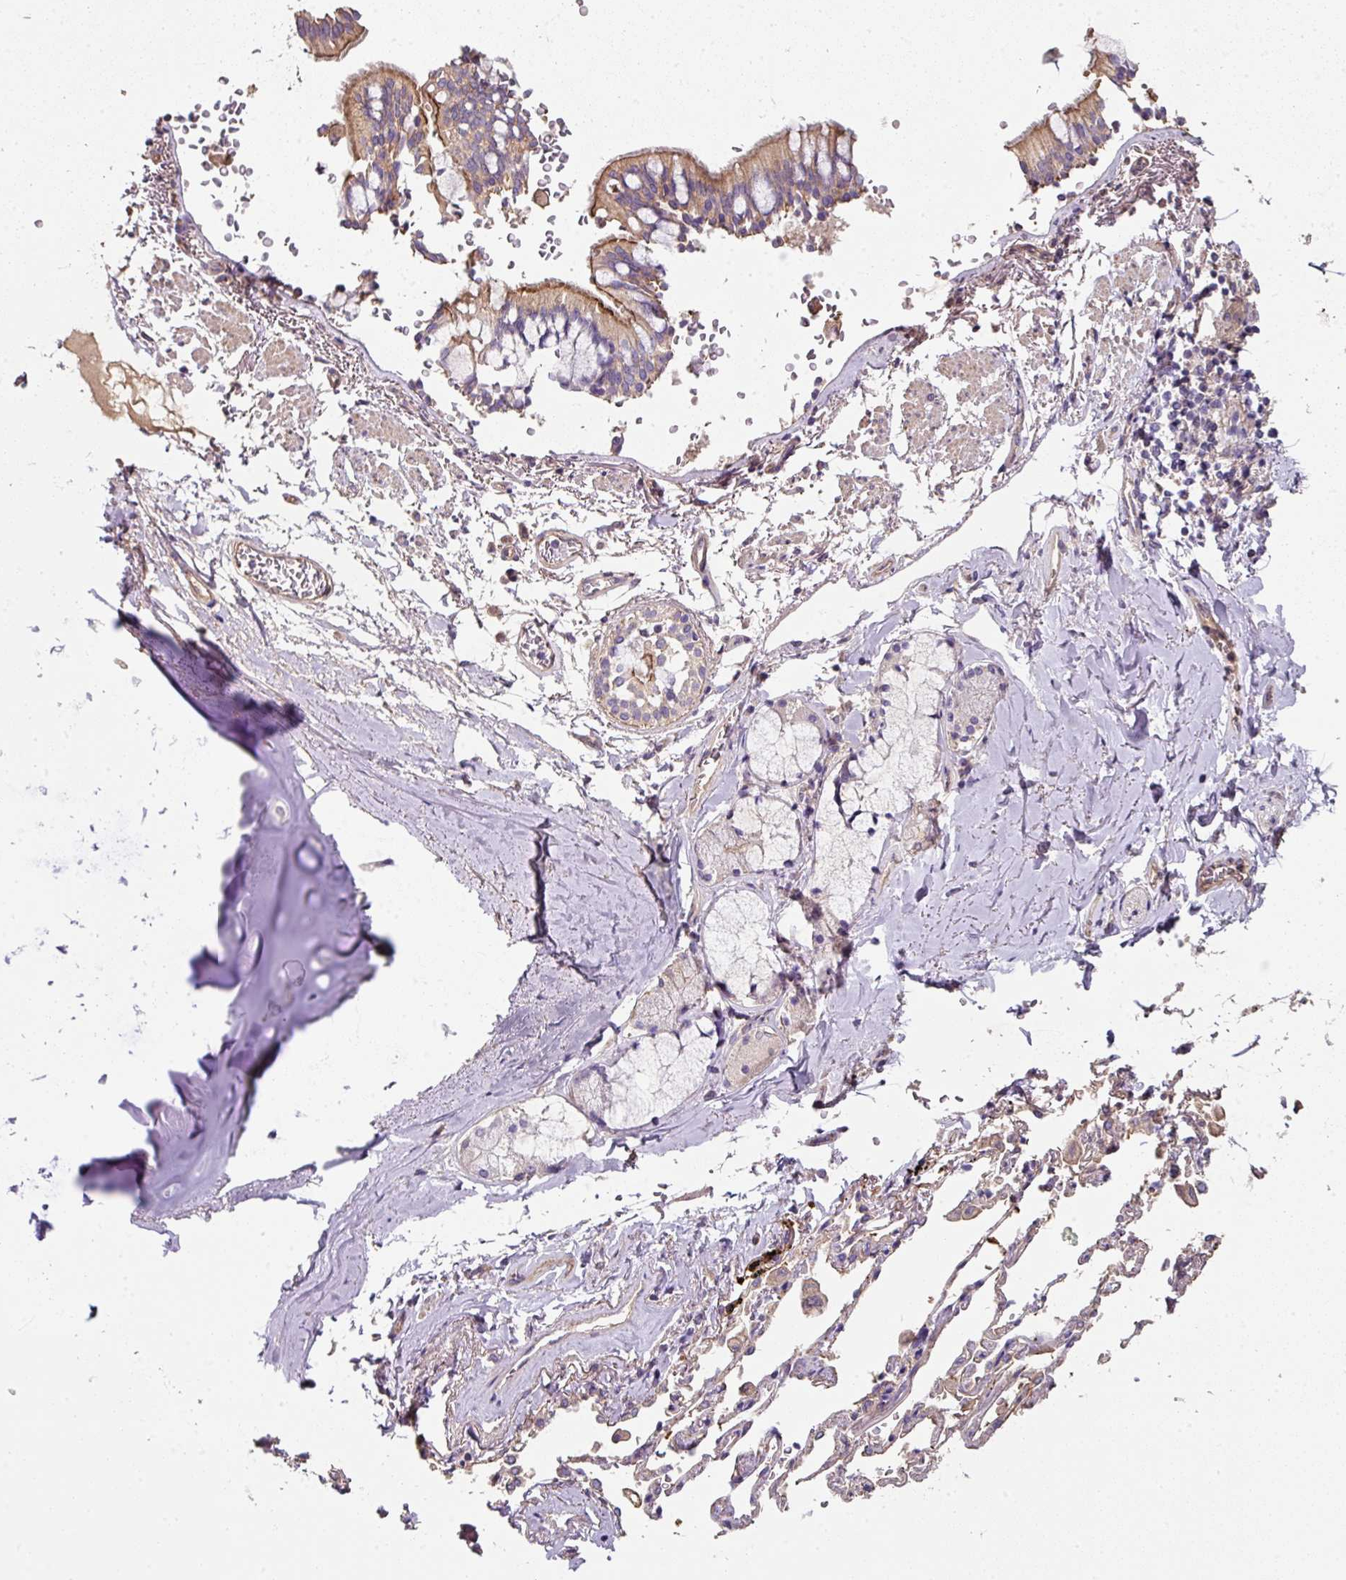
{"staining": {"intensity": "moderate", "quantity": "25%-75%", "location": "cytoplasmic/membranous"}, "tissue": "bronchus", "cell_type": "Respiratory epithelial cells", "image_type": "normal", "snomed": [{"axis": "morphology", "description": "Normal tissue, NOS"}, {"axis": "topography", "description": "Bronchus"}], "caption": "A photomicrograph showing moderate cytoplasmic/membranous positivity in approximately 25%-75% of respiratory epithelial cells in normal bronchus, as visualized by brown immunohistochemical staining.", "gene": "C4orf48", "patient": {"sex": "male", "age": 70}}